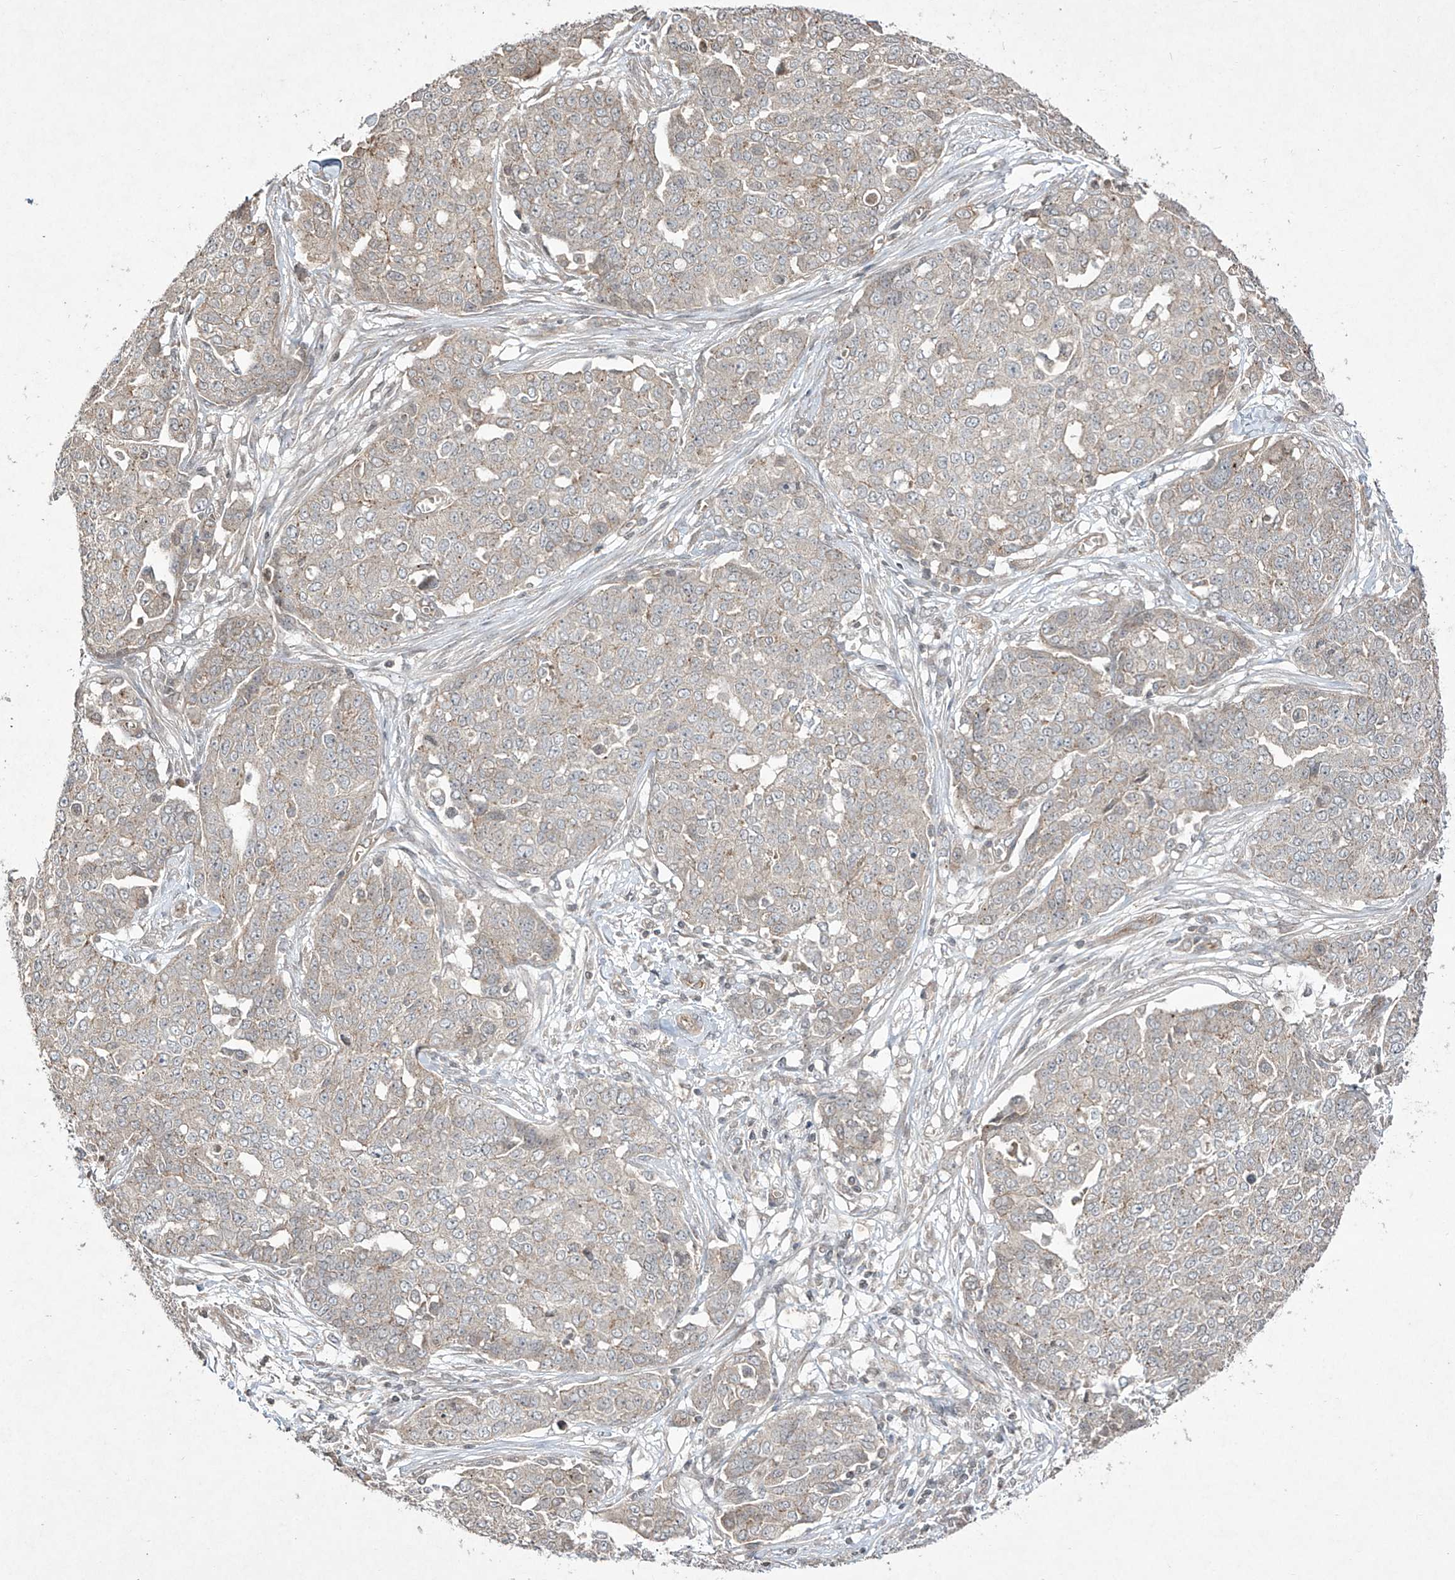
{"staining": {"intensity": "weak", "quantity": "<25%", "location": "cytoplasmic/membranous"}, "tissue": "ovarian cancer", "cell_type": "Tumor cells", "image_type": "cancer", "snomed": [{"axis": "morphology", "description": "Cystadenocarcinoma, serous, NOS"}, {"axis": "topography", "description": "Soft tissue"}, {"axis": "topography", "description": "Ovary"}], "caption": "Histopathology image shows no significant protein staining in tumor cells of ovarian cancer (serous cystadenocarcinoma).", "gene": "MATN2", "patient": {"sex": "female", "age": 57}}